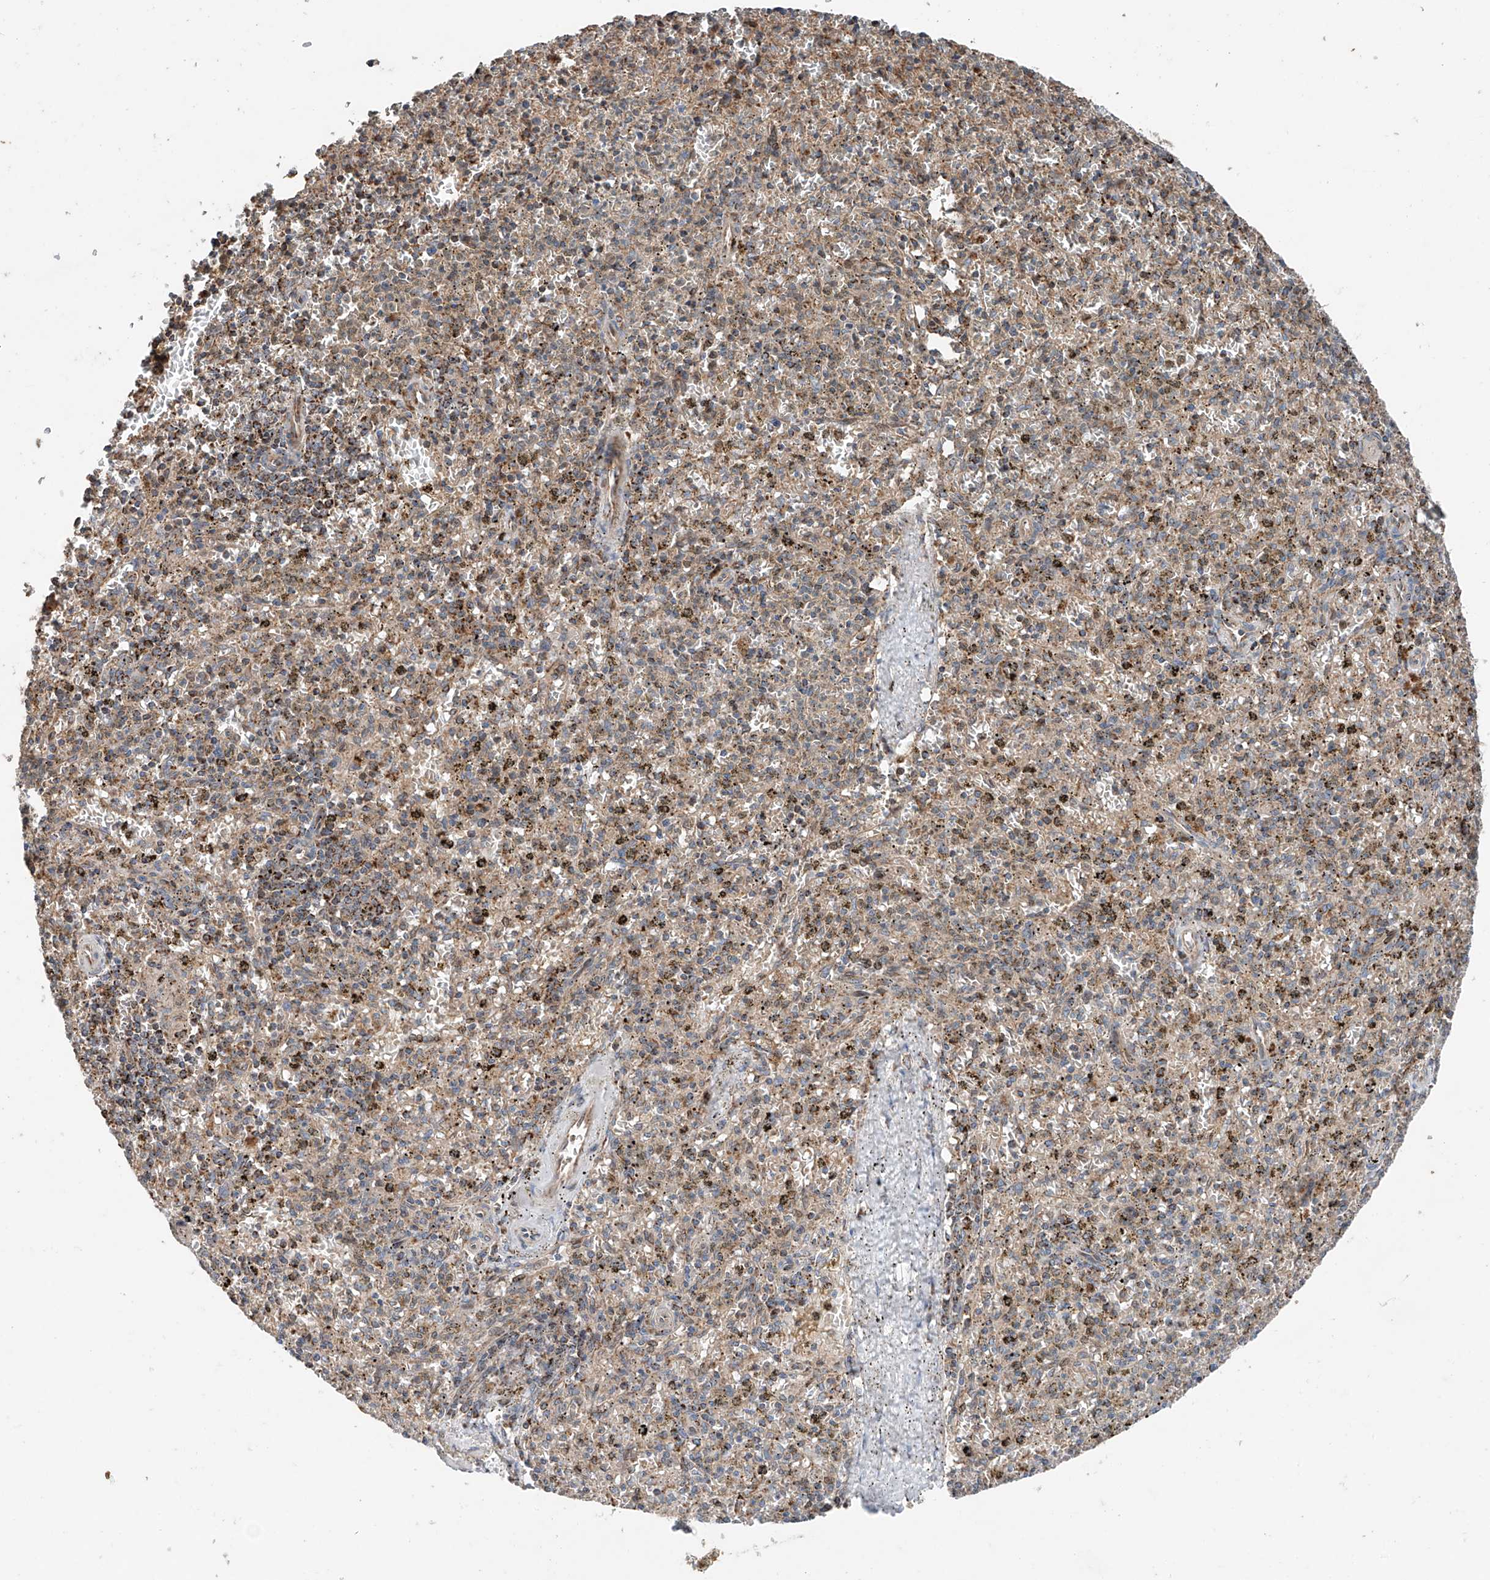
{"staining": {"intensity": "moderate", "quantity": "<25%", "location": "cytoplasmic/membranous"}, "tissue": "spleen", "cell_type": "Cells in red pulp", "image_type": "normal", "snomed": [{"axis": "morphology", "description": "Normal tissue, NOS"}, {"axis": "topography", "description": "Spleen"}], "caption": "Benign spleen was stained to show a protein in brown. There is low levels of moderate cytoplasmic/membranous positivity in about <25% of cells in red pulp.", "gene": "AP4B1", "patient": {"sex": "male", "age": 72}}